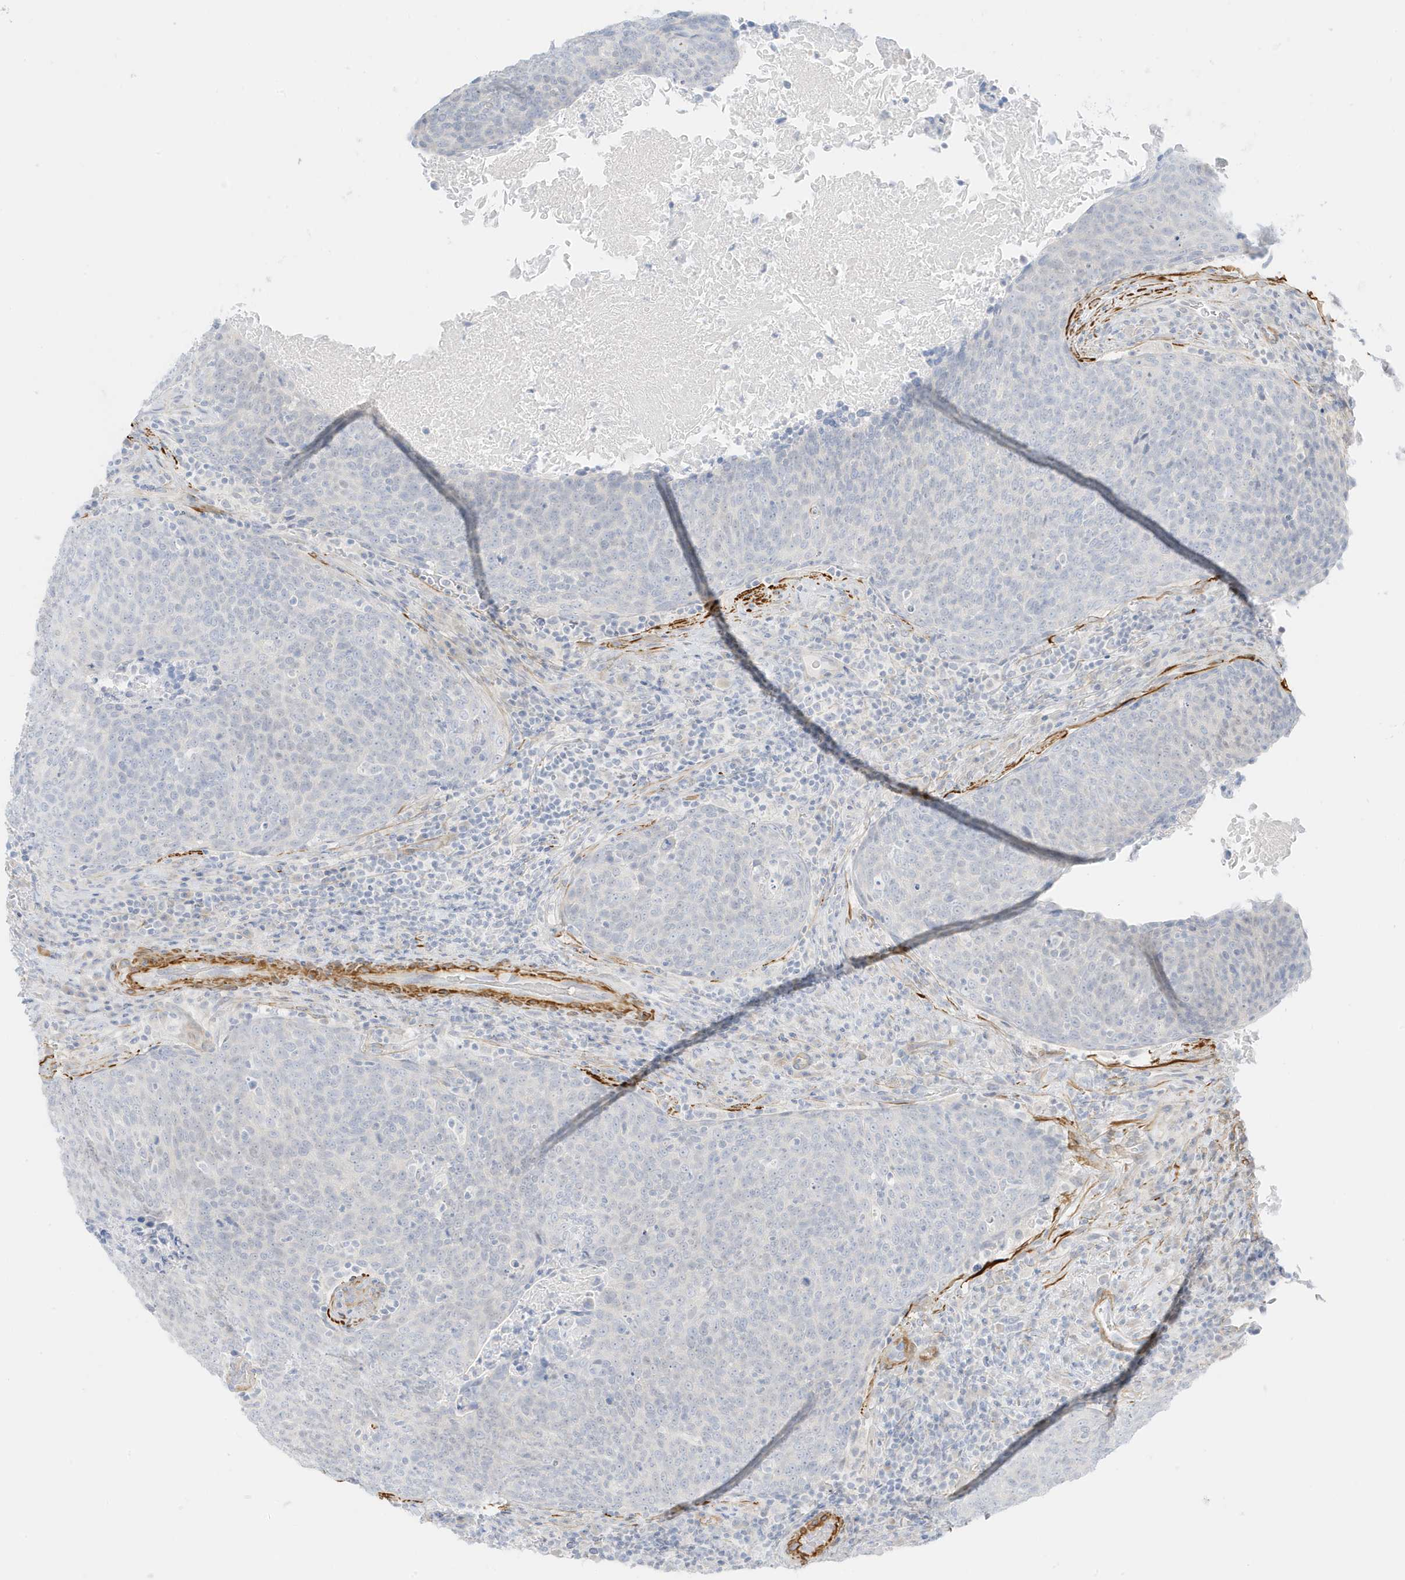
{"staining": {"intensity": "negative", "quantity": "none", "location": "none"}, "tissue": "head and neck cancer", "cell_type": "Tumor cells", "image_type": "cancer", "snomed": [{"axis": "morphology", "description": "Squamous cell carcinoma, NOS"}, {"axis": "morphology", "description": "Squamous cell carcinoma, metastatic, NOS"}, {"axis": "topography", "description": "Lymph node"}, {"axis": "topography", "description": "Head-Neck"}], "caption": "High power microscopy image of an IHC histopathology image of head and neck squamous cell carcinoma, revealing no significant staining in tumor cells. The staining is performed using DAB (3,3'-diaminobenzidine) brown chromogen with nuclei counter-stained in using hematoxylin.", "gene": "SLC22A13", "patient": {"sex": "male", "age": 62}}